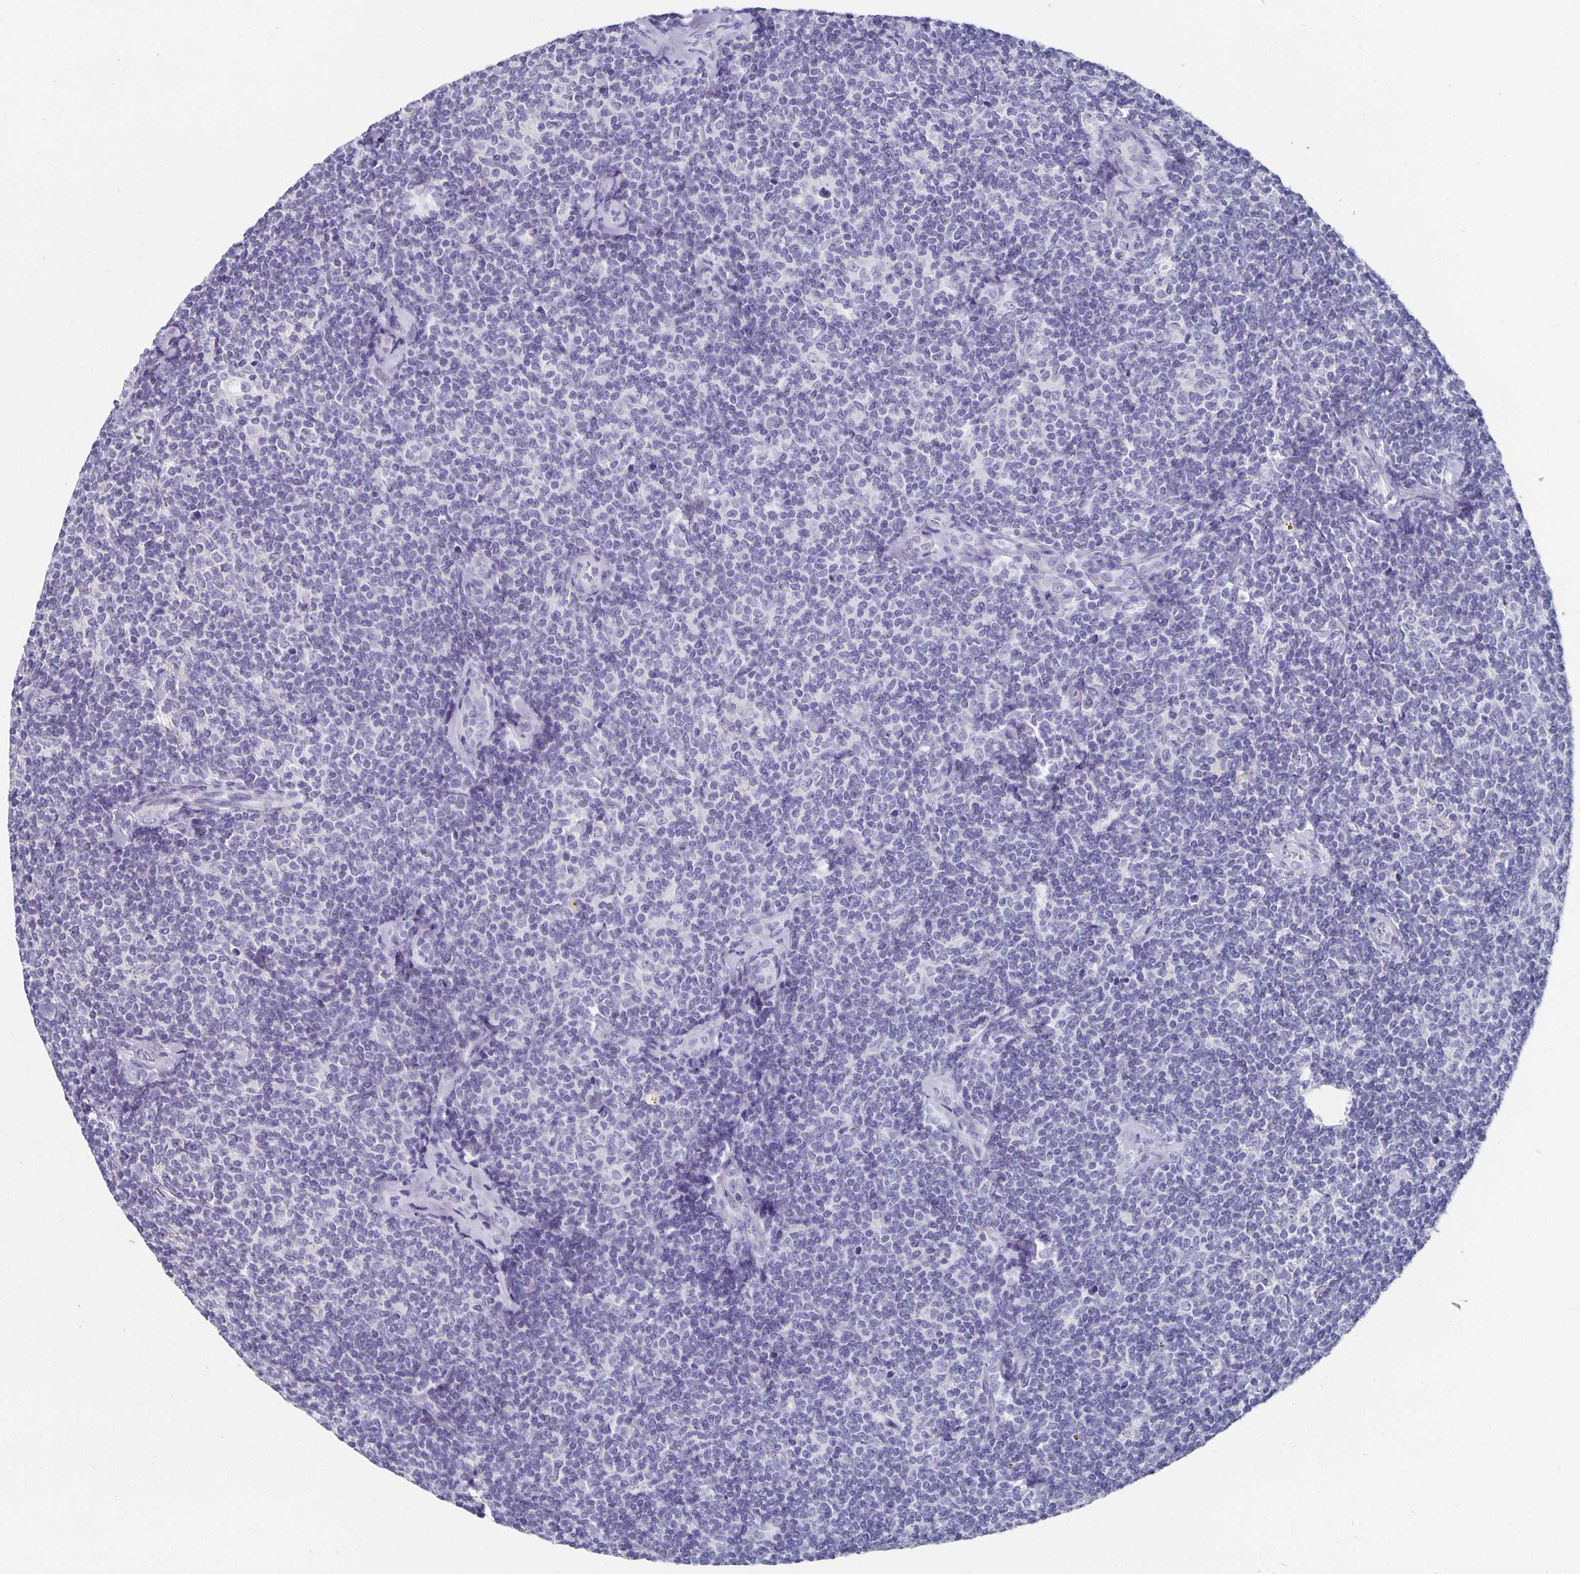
{"staining": {"intensity": "negative", "quantity": "none", "location": "none"}, "tissue": "lymphoma", "cell_type": "Tumor cells", "image_type": "cancer", "snomed": [{"axis": "morphology", "description": "Malignant lymphoma, non-Hodgkin's type, Low grade"}, {"axis": "topography", "description": "Lymph node"}], "caption": "High power microscopy micrograph of an IHC histopathology image of lymphoma, revealing no significant staining in tumor cells. (DAB (3,3'-diaminobenzidine) IHC visualized using brightfield microscopy, high magnification).", "gene": "CHGA", "patient": {"sex": "female", "age": 56}}